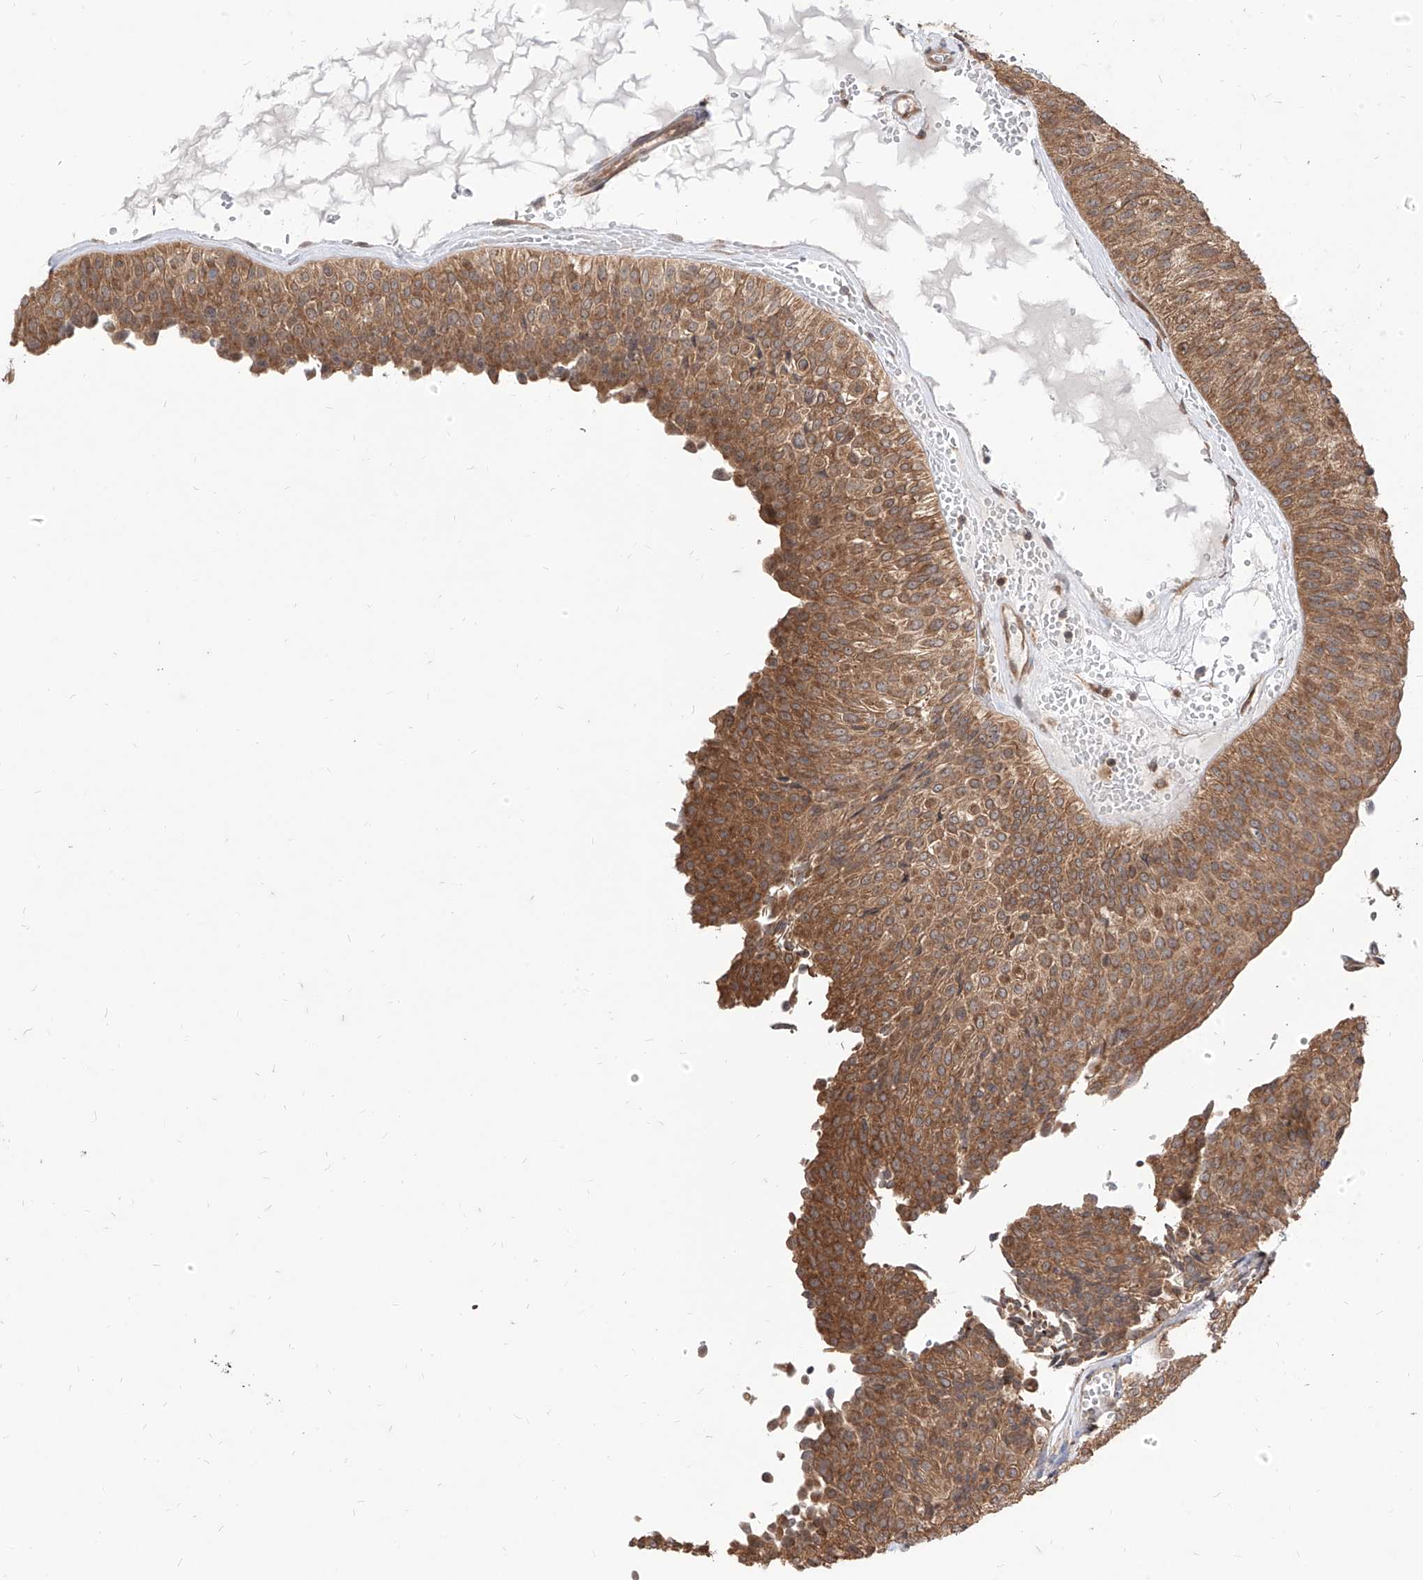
{"staining": {"intensity": "moderate", "quantity": ">75%", "location": "cytoplasmic/membranous"}, "tissue": "urothelial cancer", "cell_type": "Tumor cells", "image_type": "cancer", "snomed": [{"axis": "morphology", "description": "Urothelial carcinoma, Low grade"}, {"axis": "topography", "description": "Urinary bladder"}], "caption": "A micrograph showing moderate cytoplasmic/membranous expression in about >75% of tumor cells in low-grade urothelial carcinoma, as visualized by brown immunohistochemical staining.", "gene": "C8orf82", "patient": {"sex": "male", "age": 78}}